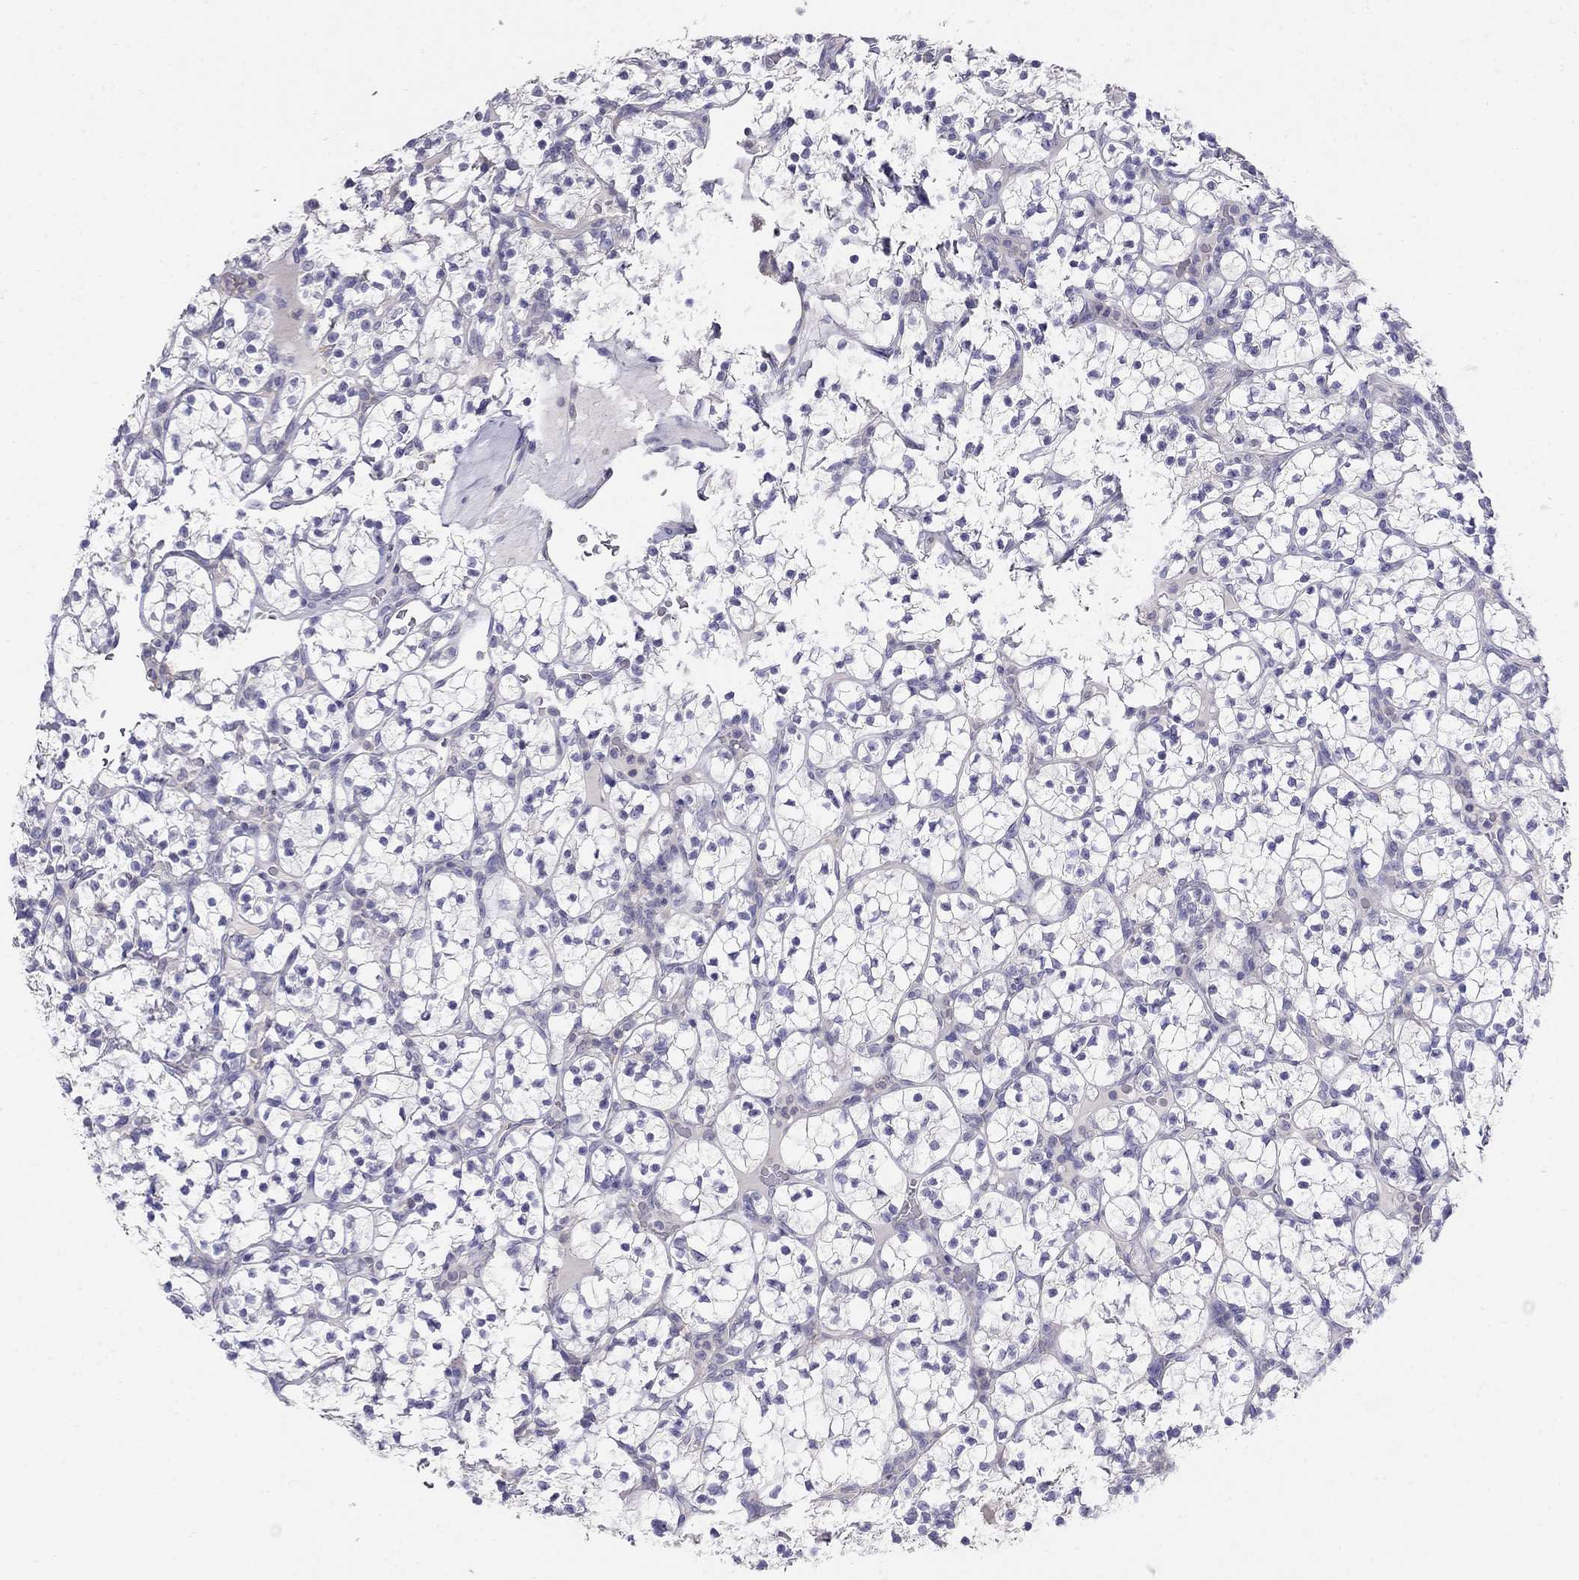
{"staining": {"intensity": "negative", "quantity": "none", "location": "none"}, "tissue": "renal cancer", "cell_type": "Tumor cells", "image_type": "cancer", "snomed": [{"axis": "morphology", "description": "Adenocarcinoma, NOS"}, {"axis": "topography", "description": "Kidney"}], "caption": "Adenocarcinoma (renal) was stained to show a protein in brown. There is no significant positivity in tumor cells. The staining was performed using DAB to visualize the protein expression in brown, while the nuclei were stained in blue with hematoxylin (Magnification: 20x).", "gene": "LY6H", "patient": {"sex": "female", "age": 89}}